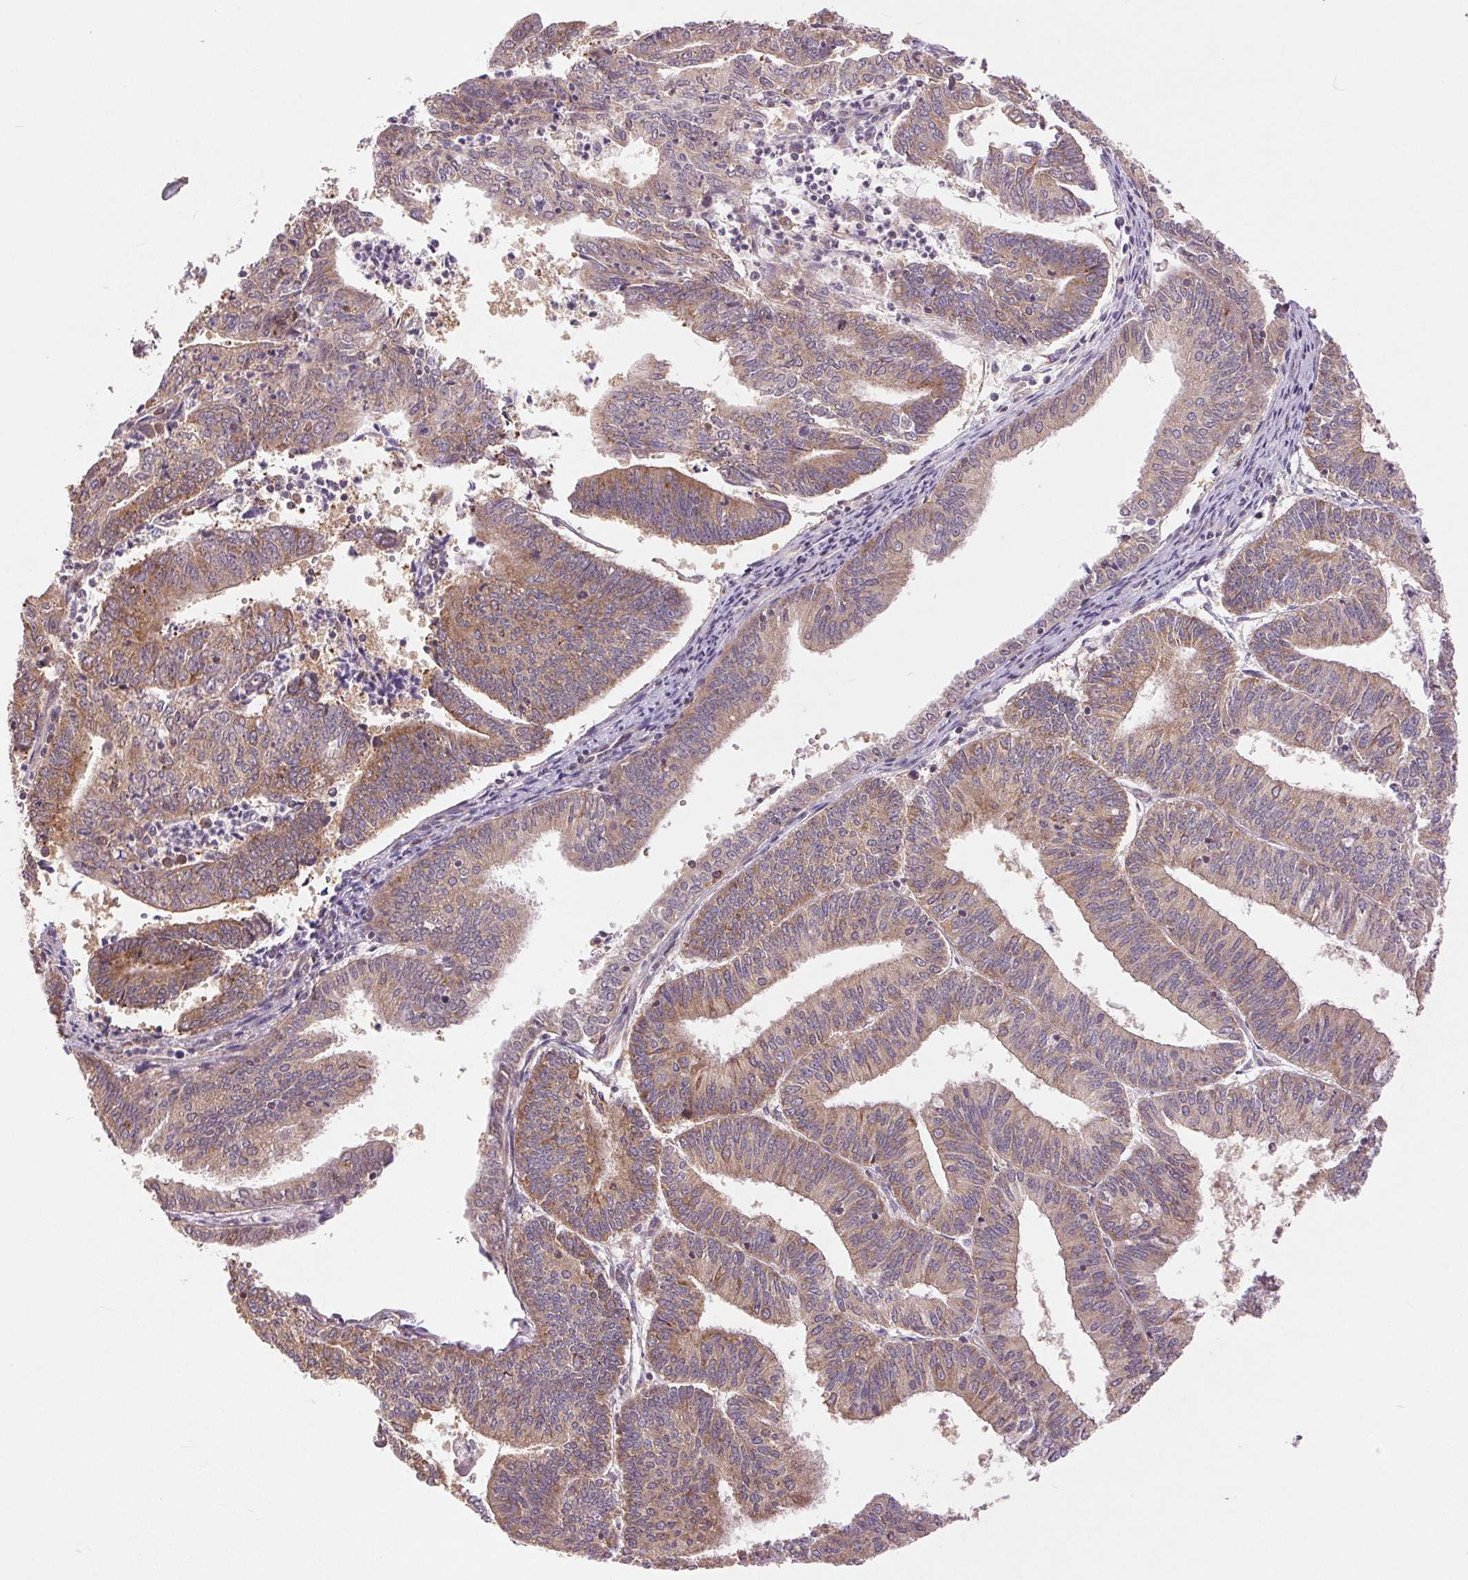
{"staining": {"intensity": "moderate", "quantity": "25%-75%", "location": "cytoplasmic/membranous"}, "tissue": "endometrial cancer", "cell_type": "Tumor cells", "image_type": "cancer", "snomed": [{"axis": "morphology", "description": "Adenocarcinoma, NOS"}, {"axis": "topography", "description": "Endometrium"}], "caption": "Protein staining exhibits moderate cytoplasmic/membranous staining in approximately 25%-75% of tumor cells in adenocarcinoma (endometrial).", "gene": "BTF3L4", "patient": {"sex": "female", "age": 61}}